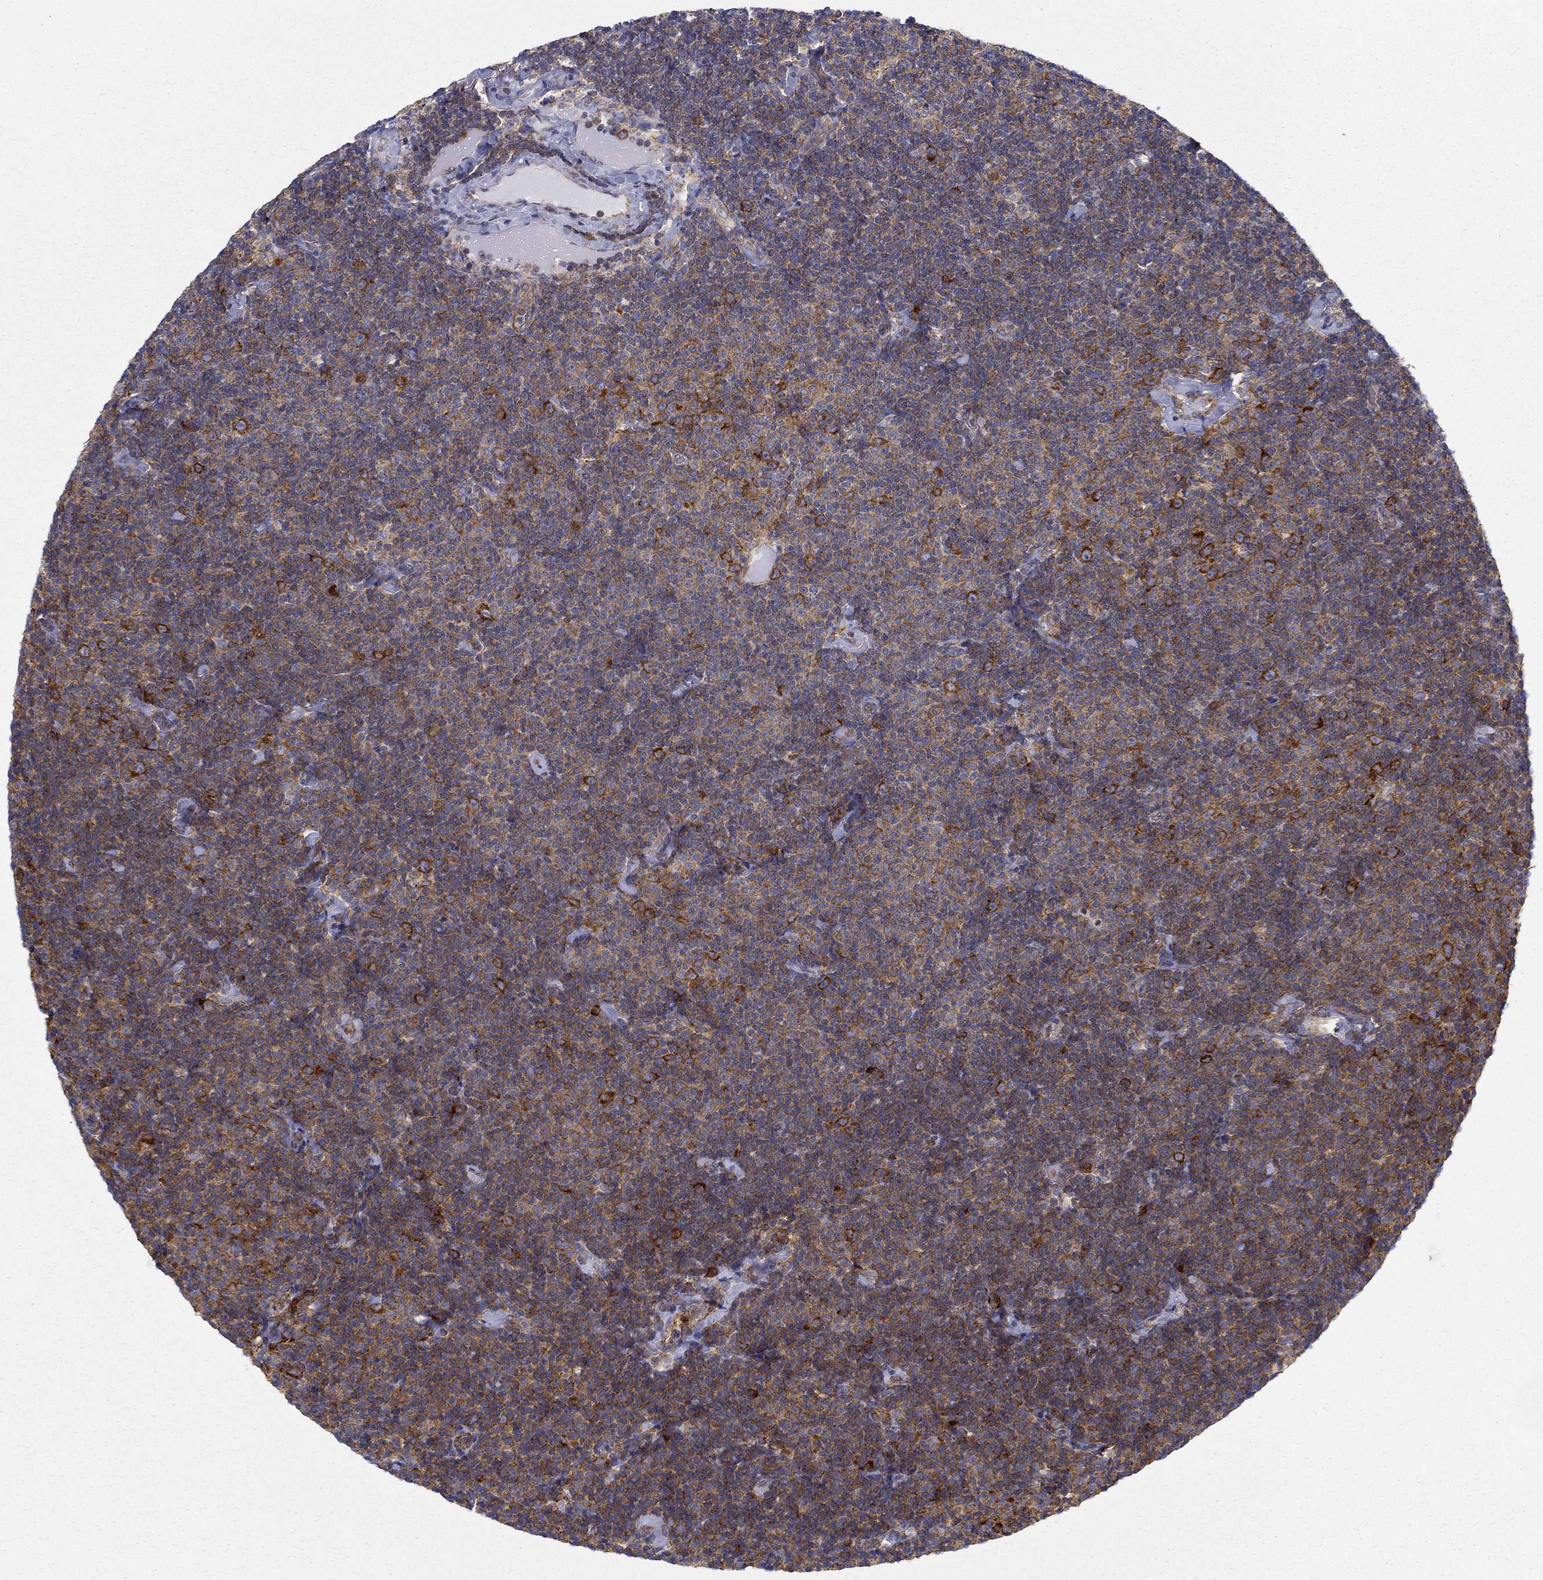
{"staining": {"intensity": "moderate", "quantity": "25%-75%", "location": "cytoplasmic/membranous"}, "tissue": "lymphoma", "cell_type": "Tumor cells", "image_type": "cancer", "snomed": [{"axis": "morphology", "description": "Malignant lymphoma, non-Hodgkin's type, Low grade"}, {"axis": "topography", "description": "Lymph node"}], "caption": "Lymphoma stained with a brown dye displays moderate cytoplasmic/membranous positive positivity in about 25%-75% of tumor cells.", "gene": "FXR1", "patient": {"sex": "male", "age": 81}}